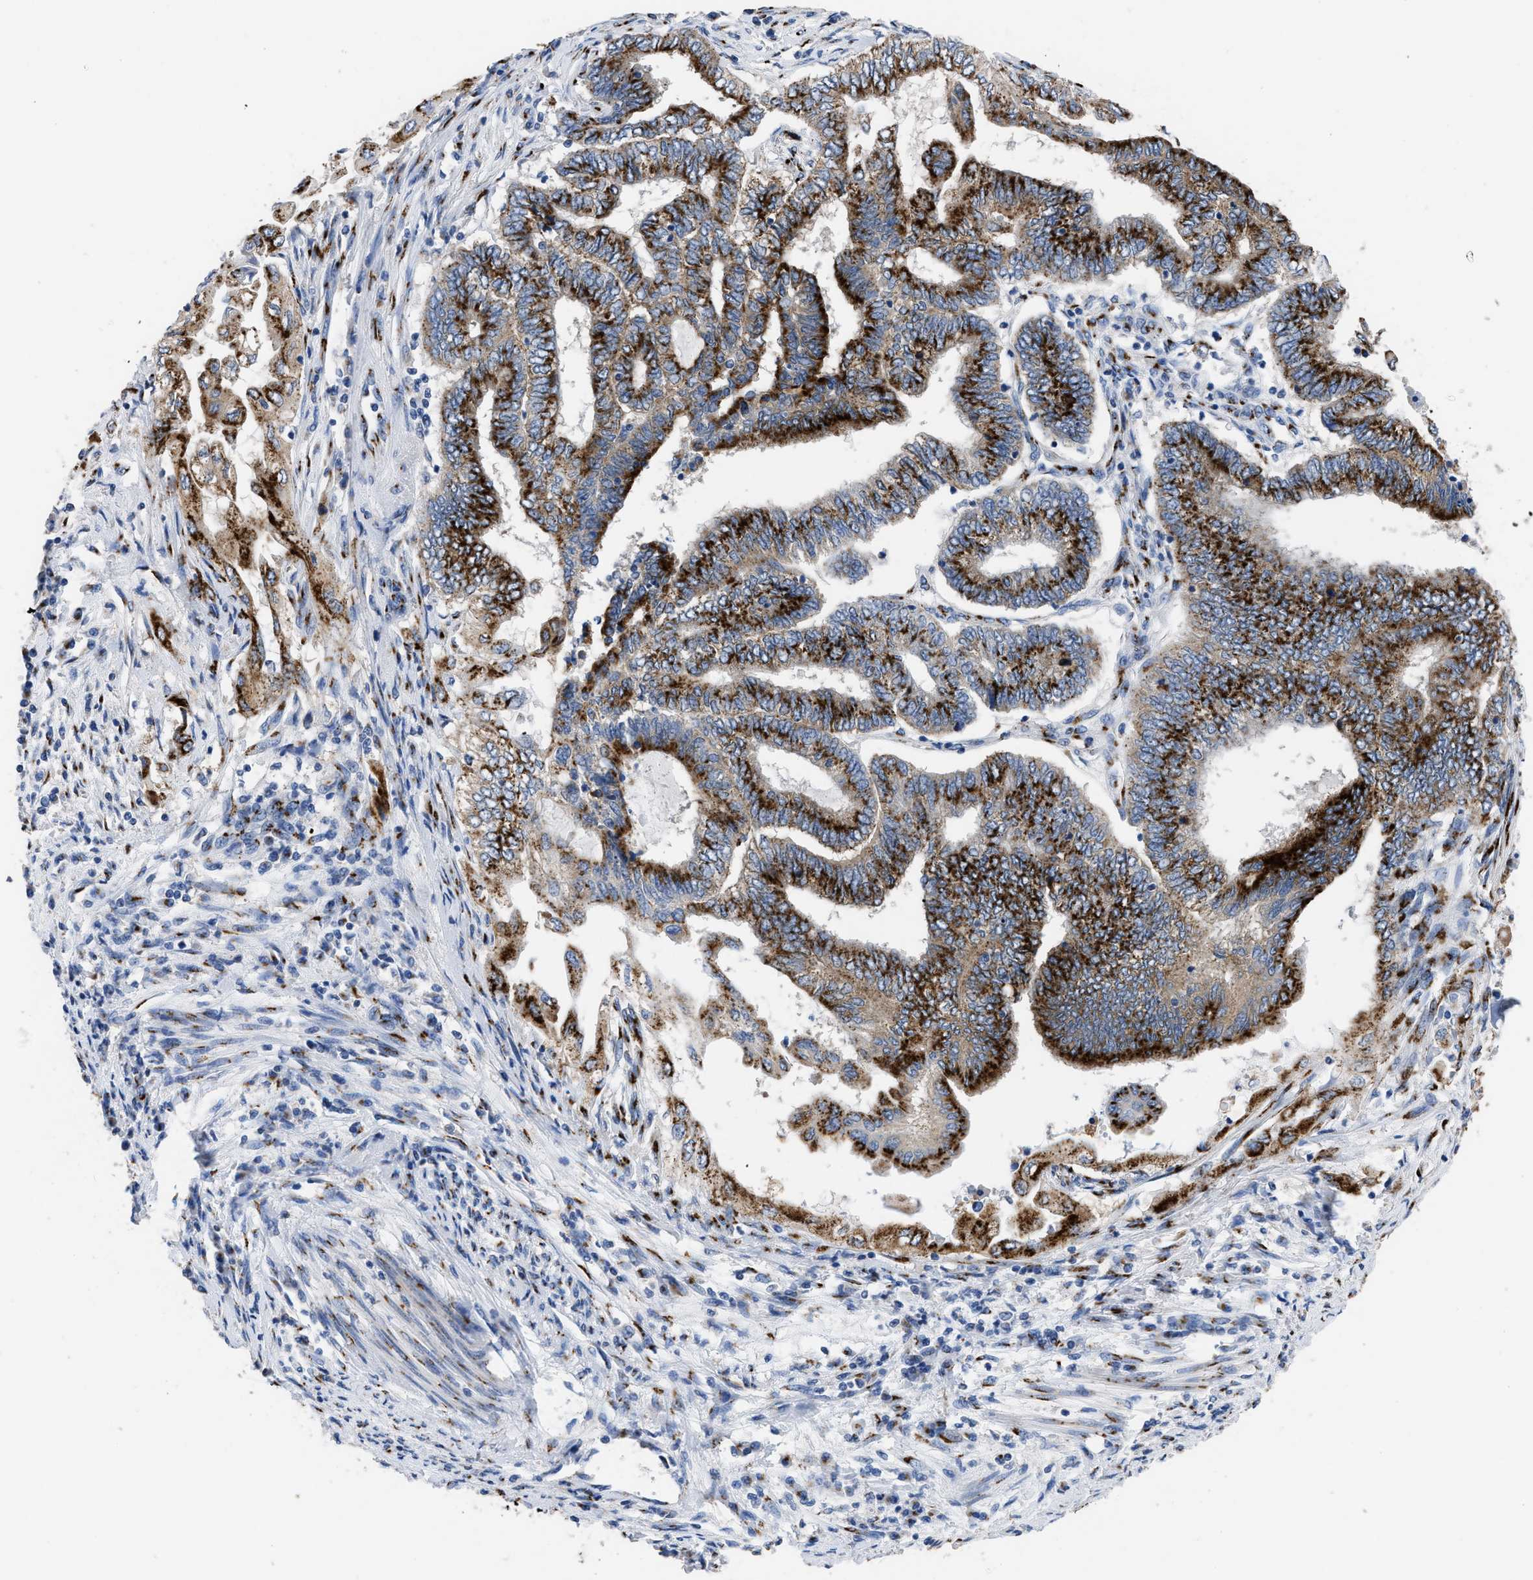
{"staining": {"intensity": "strong", "quantity": ">75%", "location": "cytoplasmic/membranous"}, "tissue": "endometrial cancer", "cell_type": "Tumor cells", "image_type": "cancer", "snomed": [{"axis": "morphology", "description": "Adenocarcinoma, NOS"}, {"axis": "topography", "description": "Uterus"}, {"axis": "topography", "description": "Endometrium"}], "caption": "Immunohistochemical staining of human endometrial cancer (adenocarcinoma) displays high levels of strong cytoplasmic/membranous protein expression in approximately >75% of tumor cells.", "gene": "TMEM87A", "patient": {"sex": "female", "age": 70}}